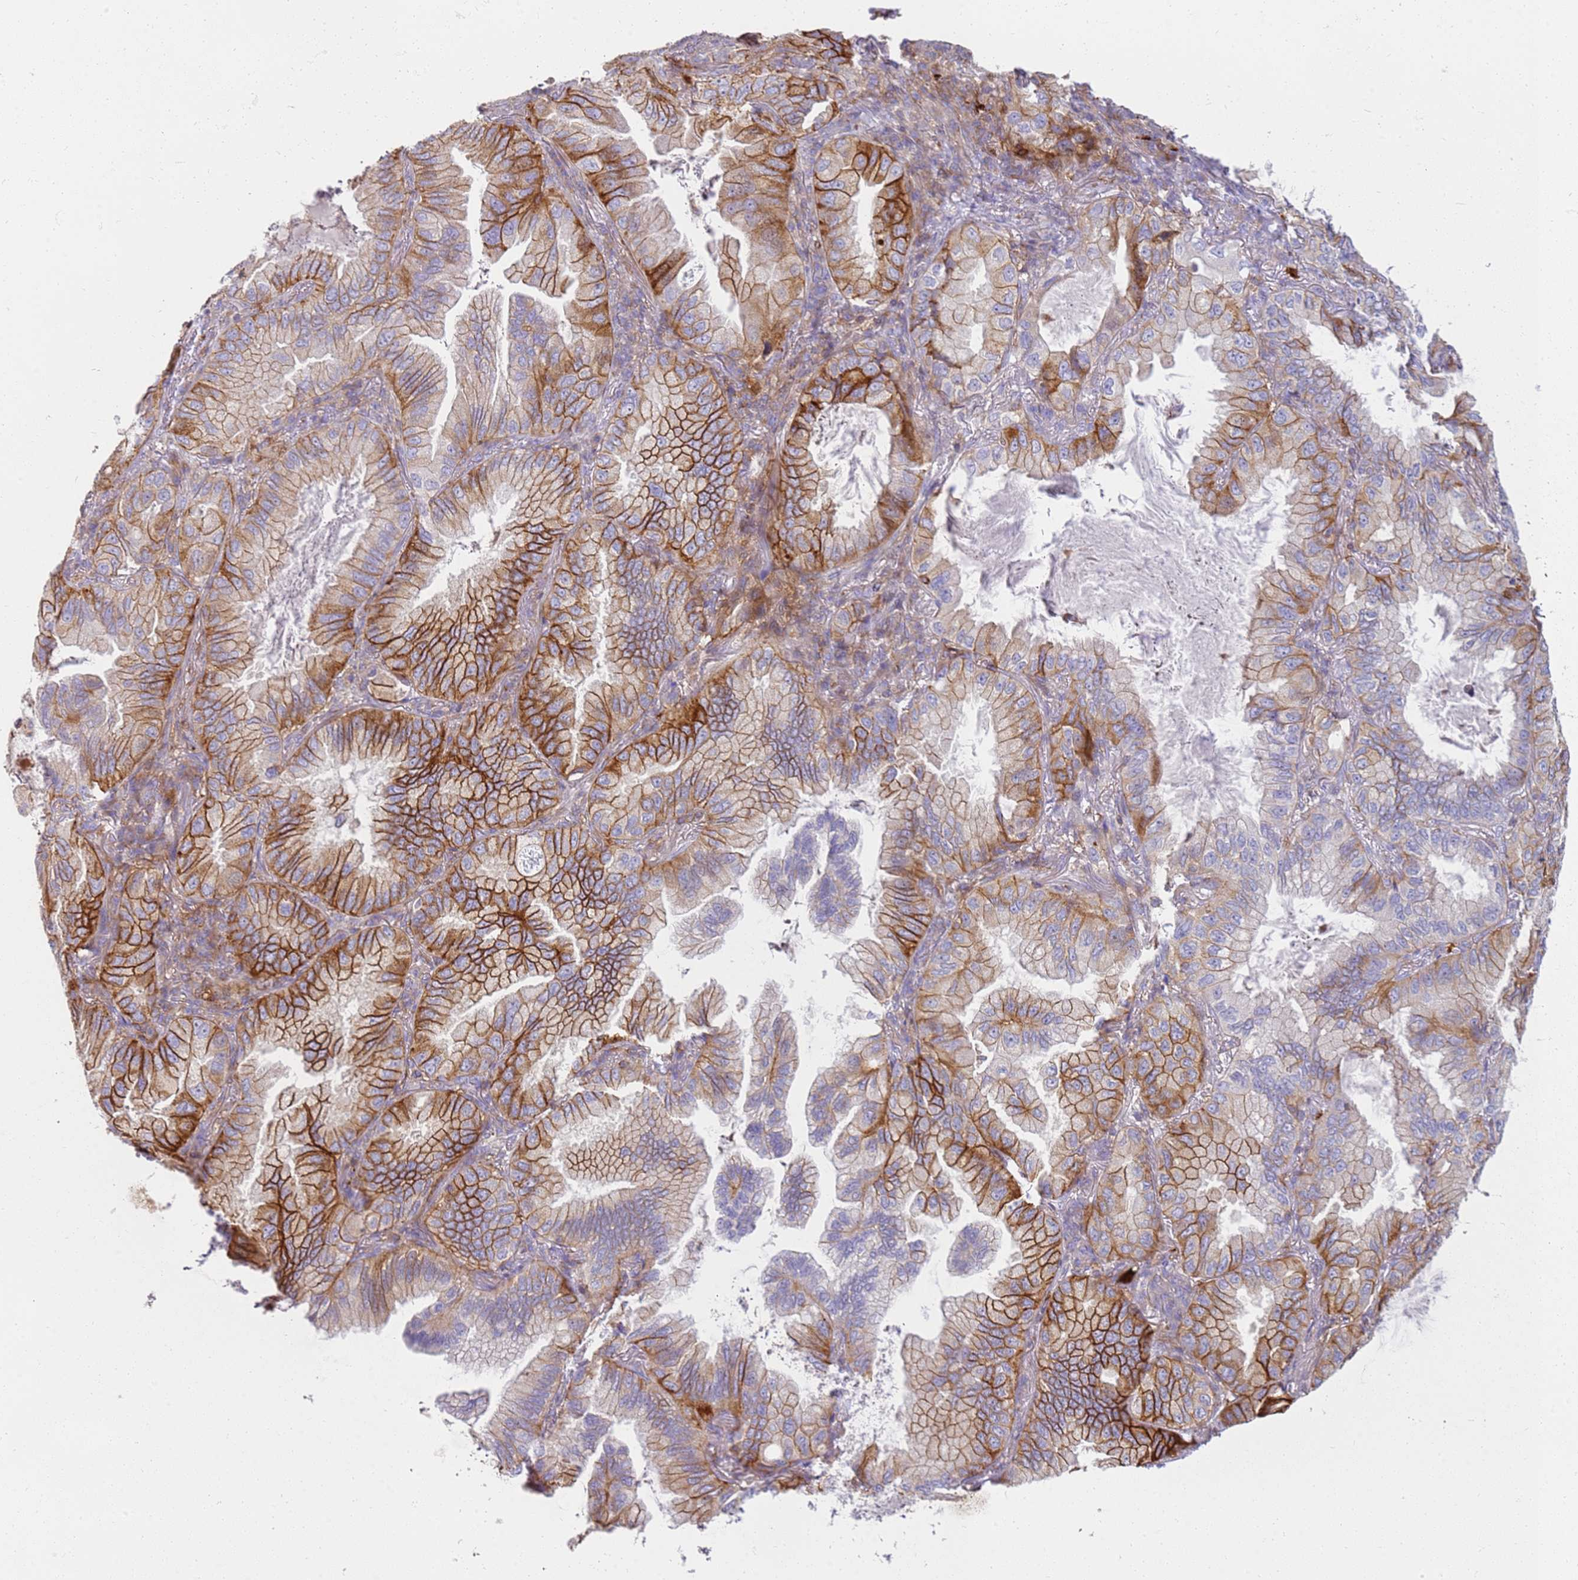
{"staining": {"intensity": "strong", "quantity": "25%-75%", "location": "cytoplasmic/membranous"}, "tissue": "lung cancer", "cell_type": "Tumor cells", "image_type": "cancer", "snomed": [{"axis": "morphology", "description": "Adenocarcinoma, NOS"}, {"axis": "topography", "description": "Lung"}], "caption": "Lung adenocarcinoma stained for a protein (brown) exhibits strong cytoplasmic/membranous positive positivity in approximately 25%-75% of tumor cells.", "gene": "FPR1", "patient": {"sex": "female", "age": 69}}